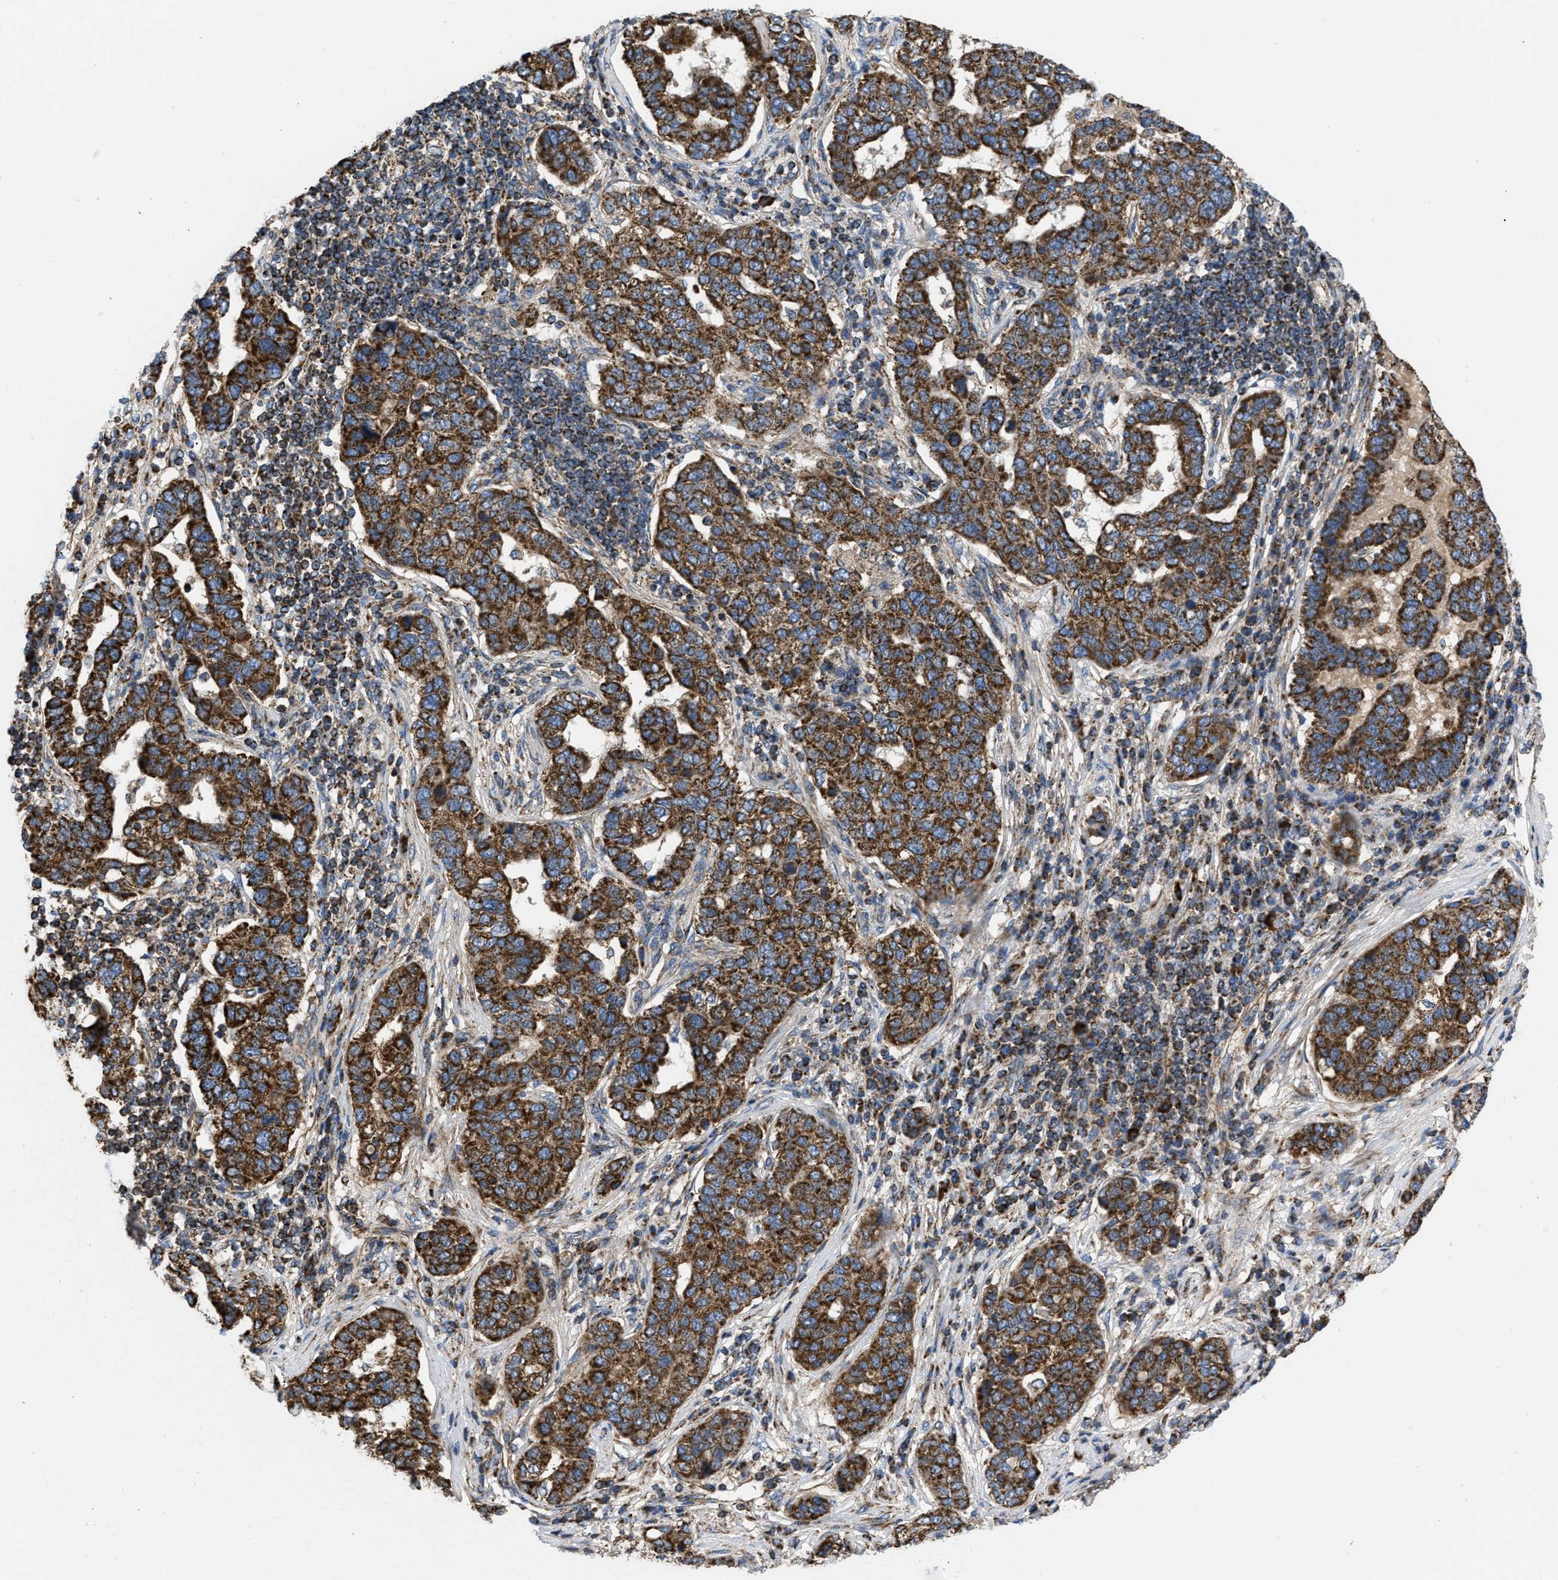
{"staining": {"intensity": "strong", "quantity": ">75%", "location": "cytoplasmic/membranous"}, "tissue": "pancreatic cancer", "cell_type": "Tumor cells", "image_type": "cancer", "snomed": [{"axis": "morphology", "description": "Adenocarcinoma, NOS"}, {"axis": "topography", "description": "Pancreas"}], "caption": "Adenocarcinoma (pancreatic) stained for a protein exhibits strong cytoplasmic/membranous positivity in tumor cells. The staining was performed using DAB (3,3'-diaminobenzidine), with brown indicating positive protein expression. Nuclei are stained blue with hematoxylin.", "gene": "OPTN", "patient": {"sex": "female", "age": 61}}